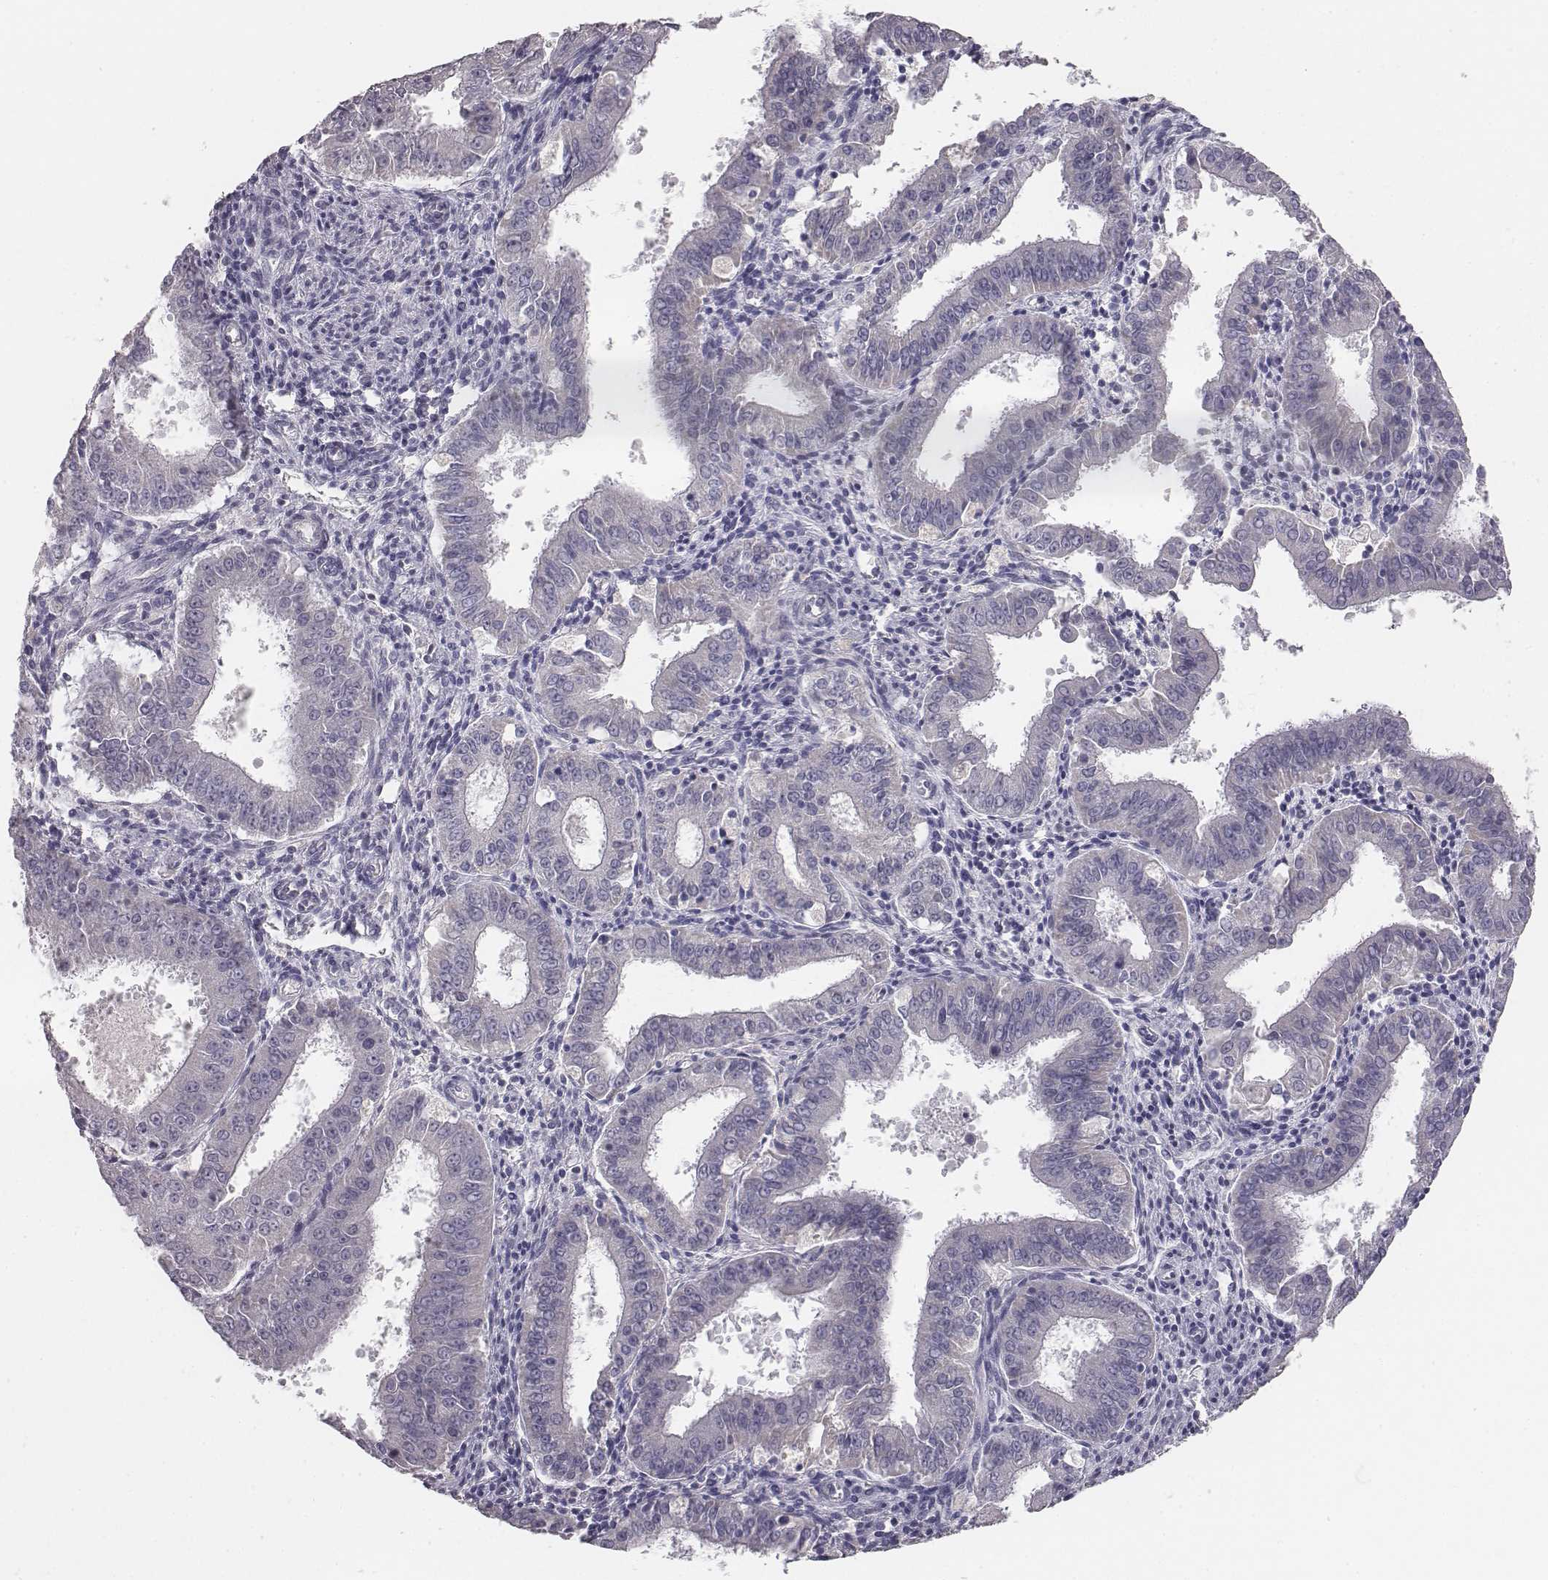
{"staining": {"intensity": "negative", "quantity": "none", "location": "none"}, "tissue": "ovarian cancer", "cell_type": "Tumor cells", "image_type": "cancer", "snomed": [{"axis": "morphology", "description": "Carcinoma, endometroid"}, {"axis": "topography", "description": "Ovary"}], "caption": "Protein analysis of endometroid carcinoma (ovarian) exhibits no significant expression in tumor cells.", "gene": "MYH6", "patient": {"sex": "female", "age": 42}}